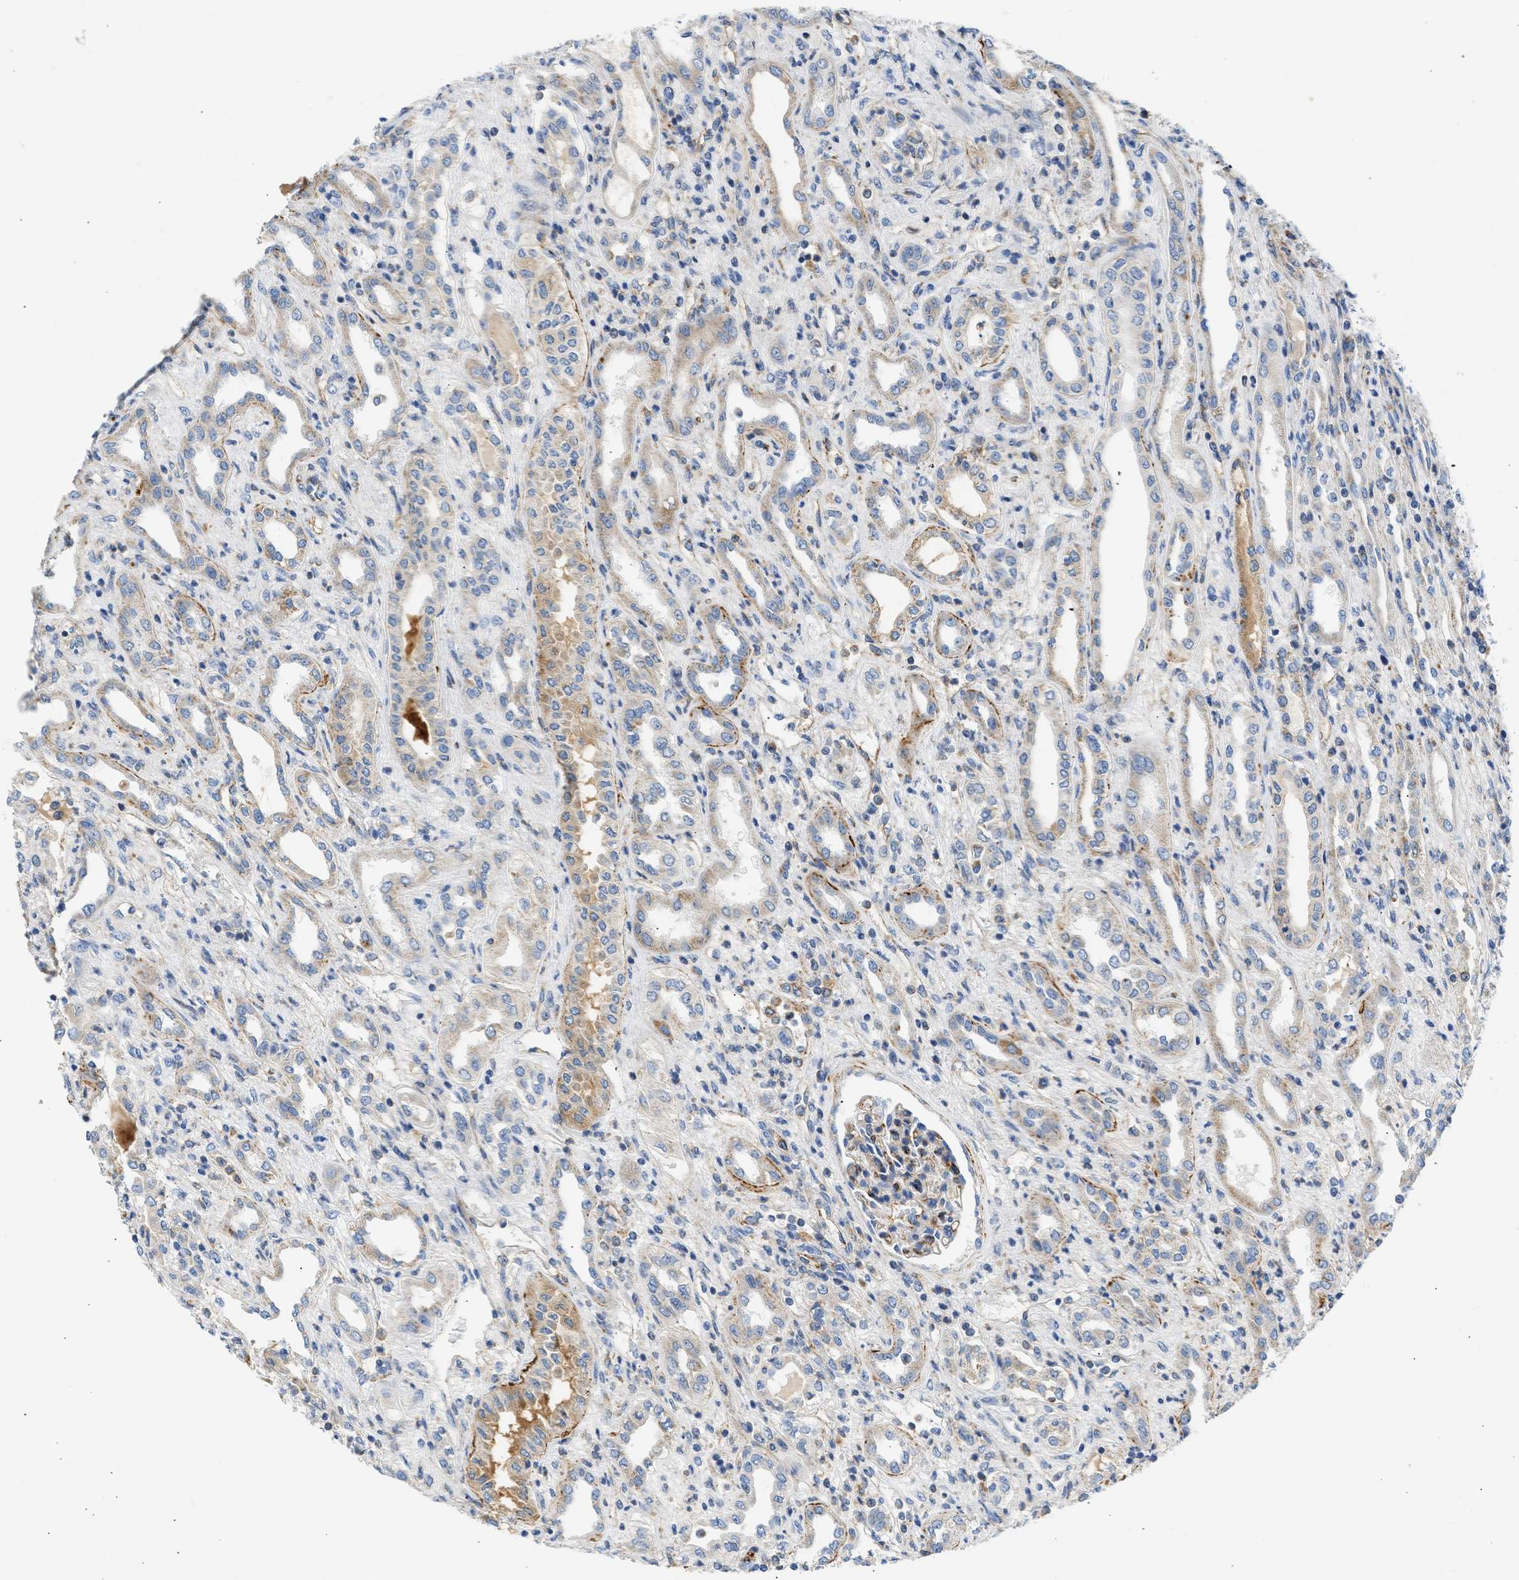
{"staining": {"intensity": "weak", "quantity": "25%-75%", "location": "cytoplasmic/membranous"}, "tissue": "renal cancer", "cell_type": "Tumor cells", "image_type": "cancer", "snomed": [{"axis": "morphology", "description": "Adenocarcinoma, NOS"}, {"axis": "topography", "description": "Kidney"}], "caption": "Protein analysis of renal cancer (adenocarcinoma) tissue exhibits weak cytoplasmic/membranous positivity in approximately 25%-75% of tumor cells.", "gene": "ULK4", "patient": {"sex": "female", "age": 54}}